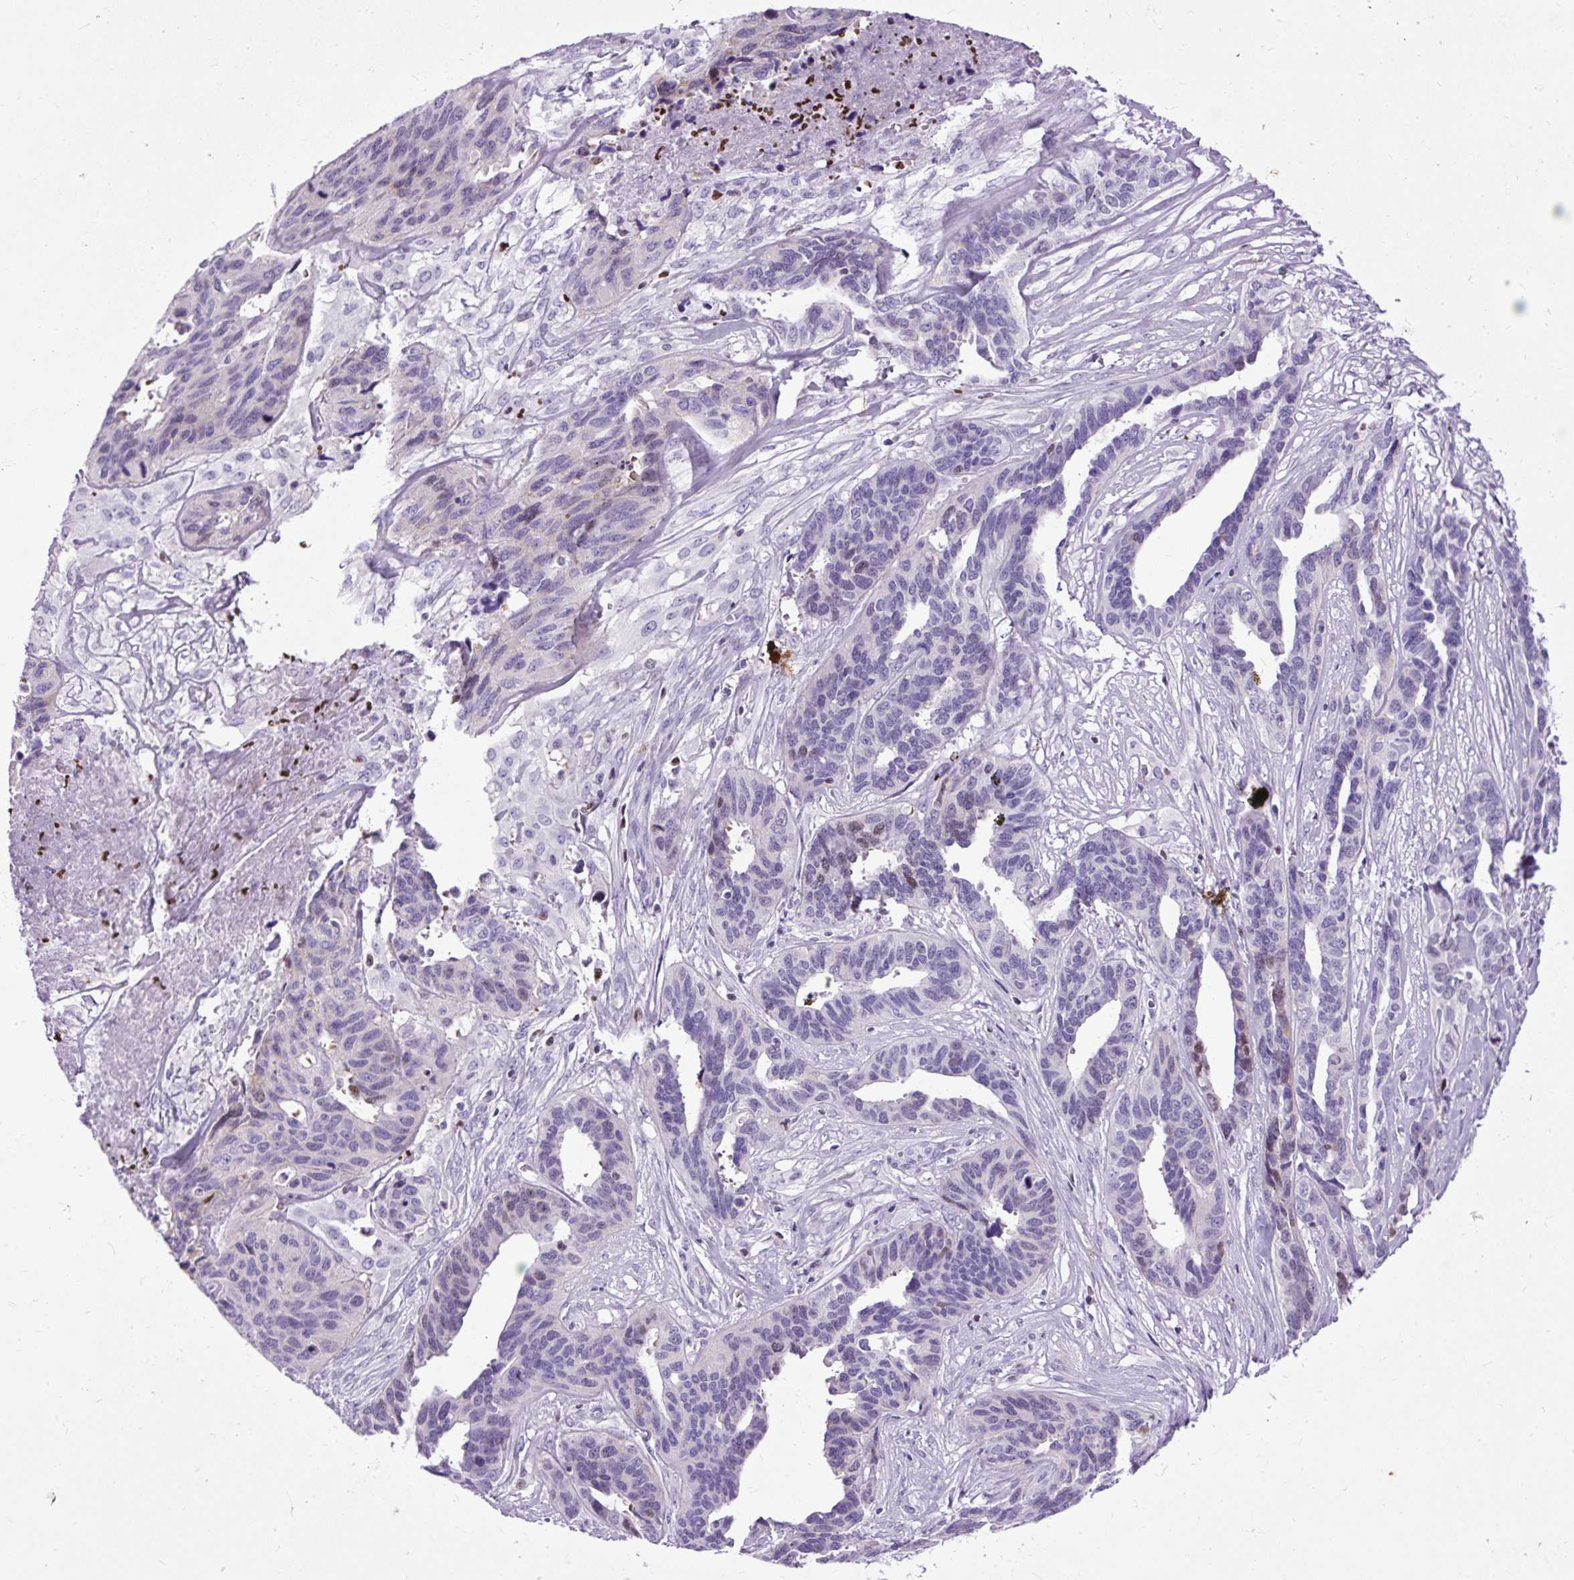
{"staining": {"intensity": "moderate", "quantity": "<25%", "location": "nuclear"}, "tissue": "ovarian cancer", "cell_type": "Tumor cells", "image_type": "cancer", "snomed": [{"axis": "morphology", "description": "Cystadenocarcinoma, serous, NOS"}, {"axis": "topography", "description": "Ovary"}], "caption": "The immunohistochemical stain highlights moderate nuclear expression in tumor cells of ovarian cancer (serous cystadenocarcinoma) tissue. (brown staining indicates protein expression, while blue staining denotes nuclei).", "gene": "SPC24", "patient": {"sex": "female", "age": 64}}